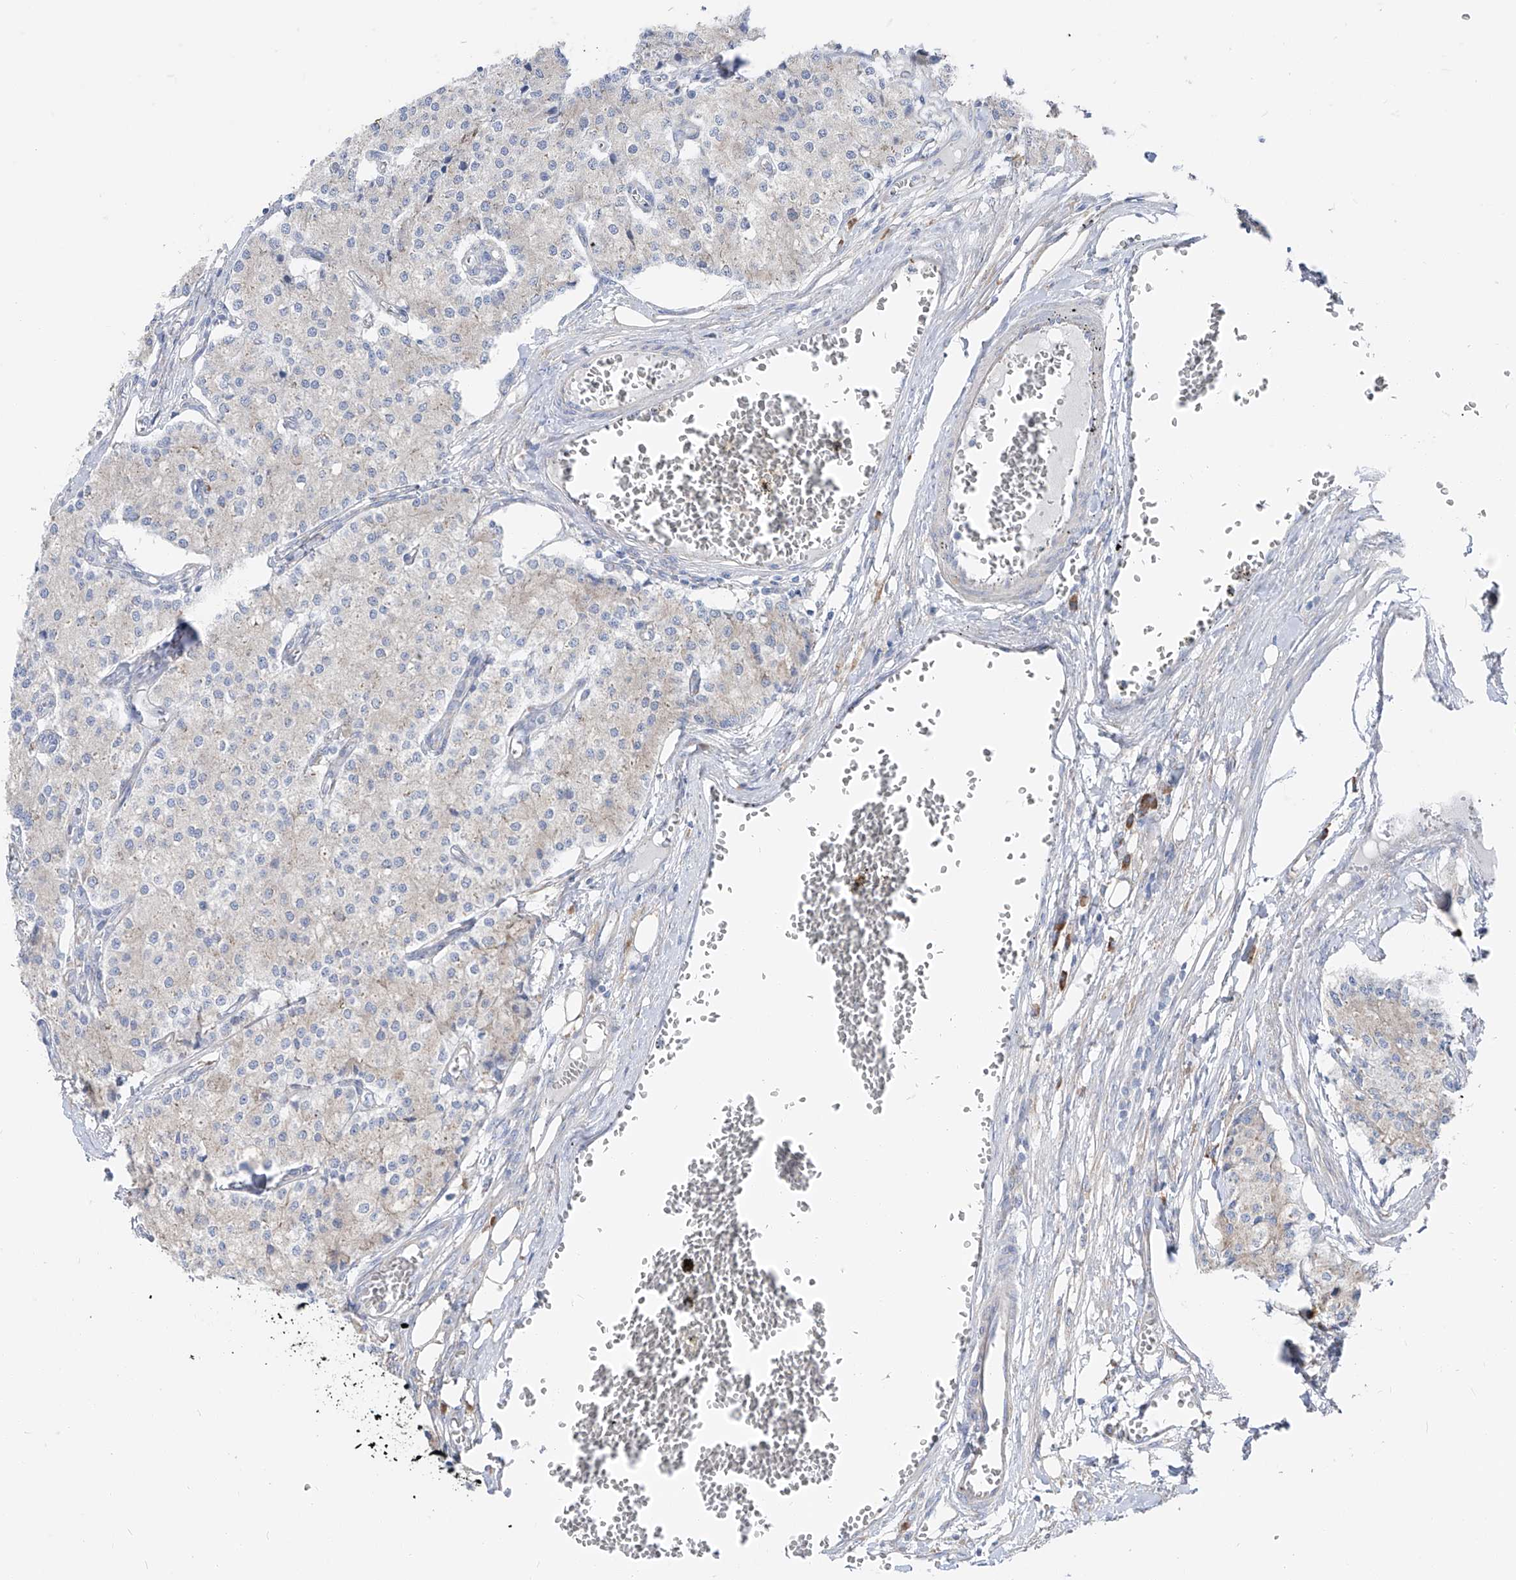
{"staining": {"intensity": "negative", "quantity": "none", "location": "none"}, "tissue": "carcinoid", "cell_type": "Tumor cells", "image_type": "cancer", "snomed": [{"axis": "morphology", "description": "Carcinoid, malignant, NOS"}, {"axis": "topography", "description": "Colon"}], "caption": "Histopathology image shows no protein positivity in tumor cells of carcinoid tissue.", "gene": "UFL1", "patient": {"sex": "female", "age": 52}}